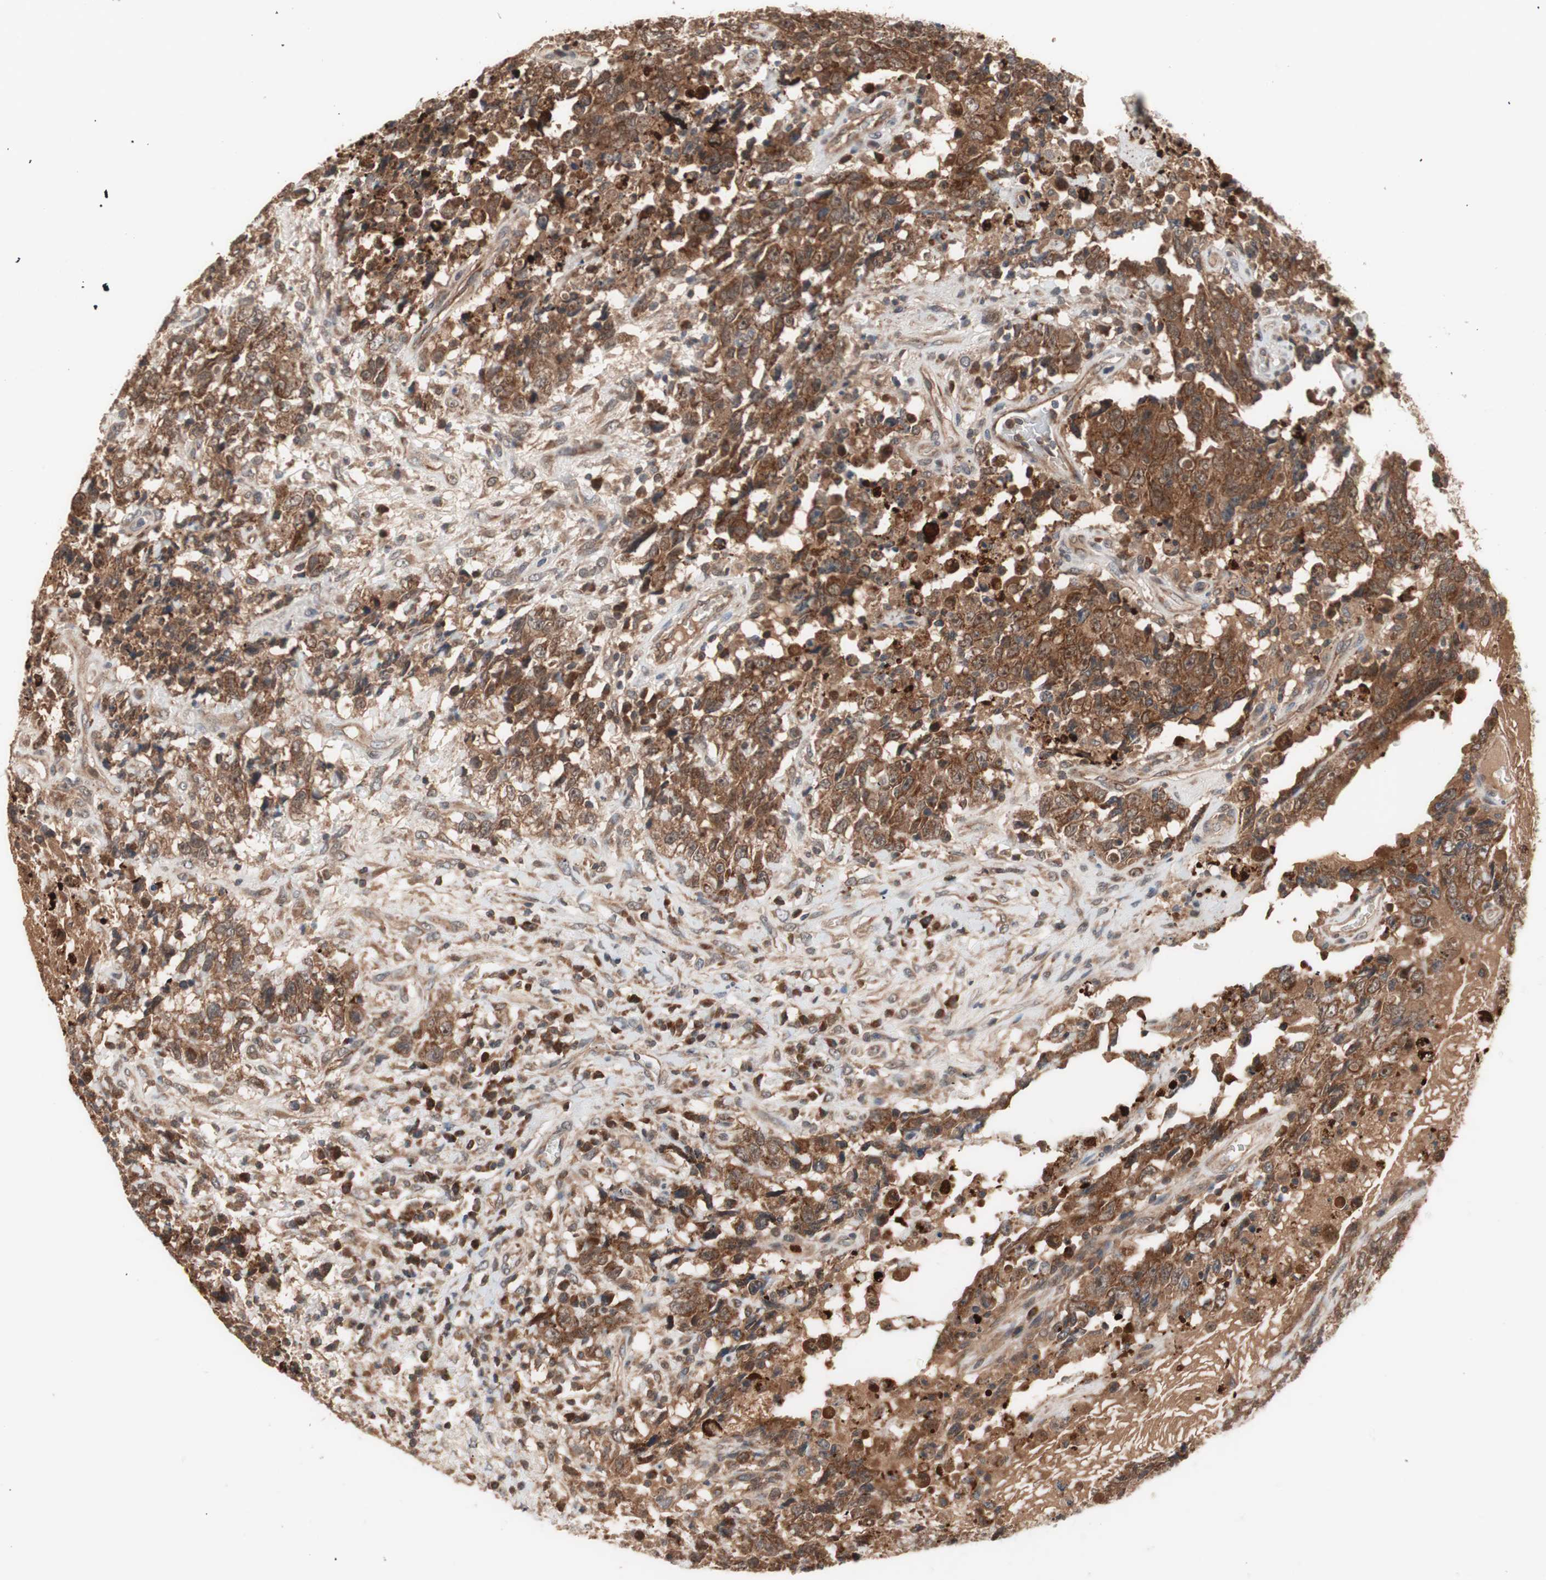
{"staining": {"intensity": "strong", "quantity": ">75%", "location": "cytoplasmic/membranous"}, "tissue": "testis cancer", "cell_type": "Tumor cells", "image_type": "cancer", "snomed": [{"axis": "morphology", "description": "Carcinoma, Embryonal, NOS"}, {"axis": "topography", "description": "Testis"}], "caption": "Immunohistochemistry photomicrograph of neoplastic tissue: testis embryonal carcinoma stained using IHC exhibits high levels of strong protein expression localized specifically in the cytoplasmic/membranous of tumor cells, appearing as a cytoplasmic/membranous brown color.", "gene": "HMBS", "patient": {"sex": "male", "age": 26}}